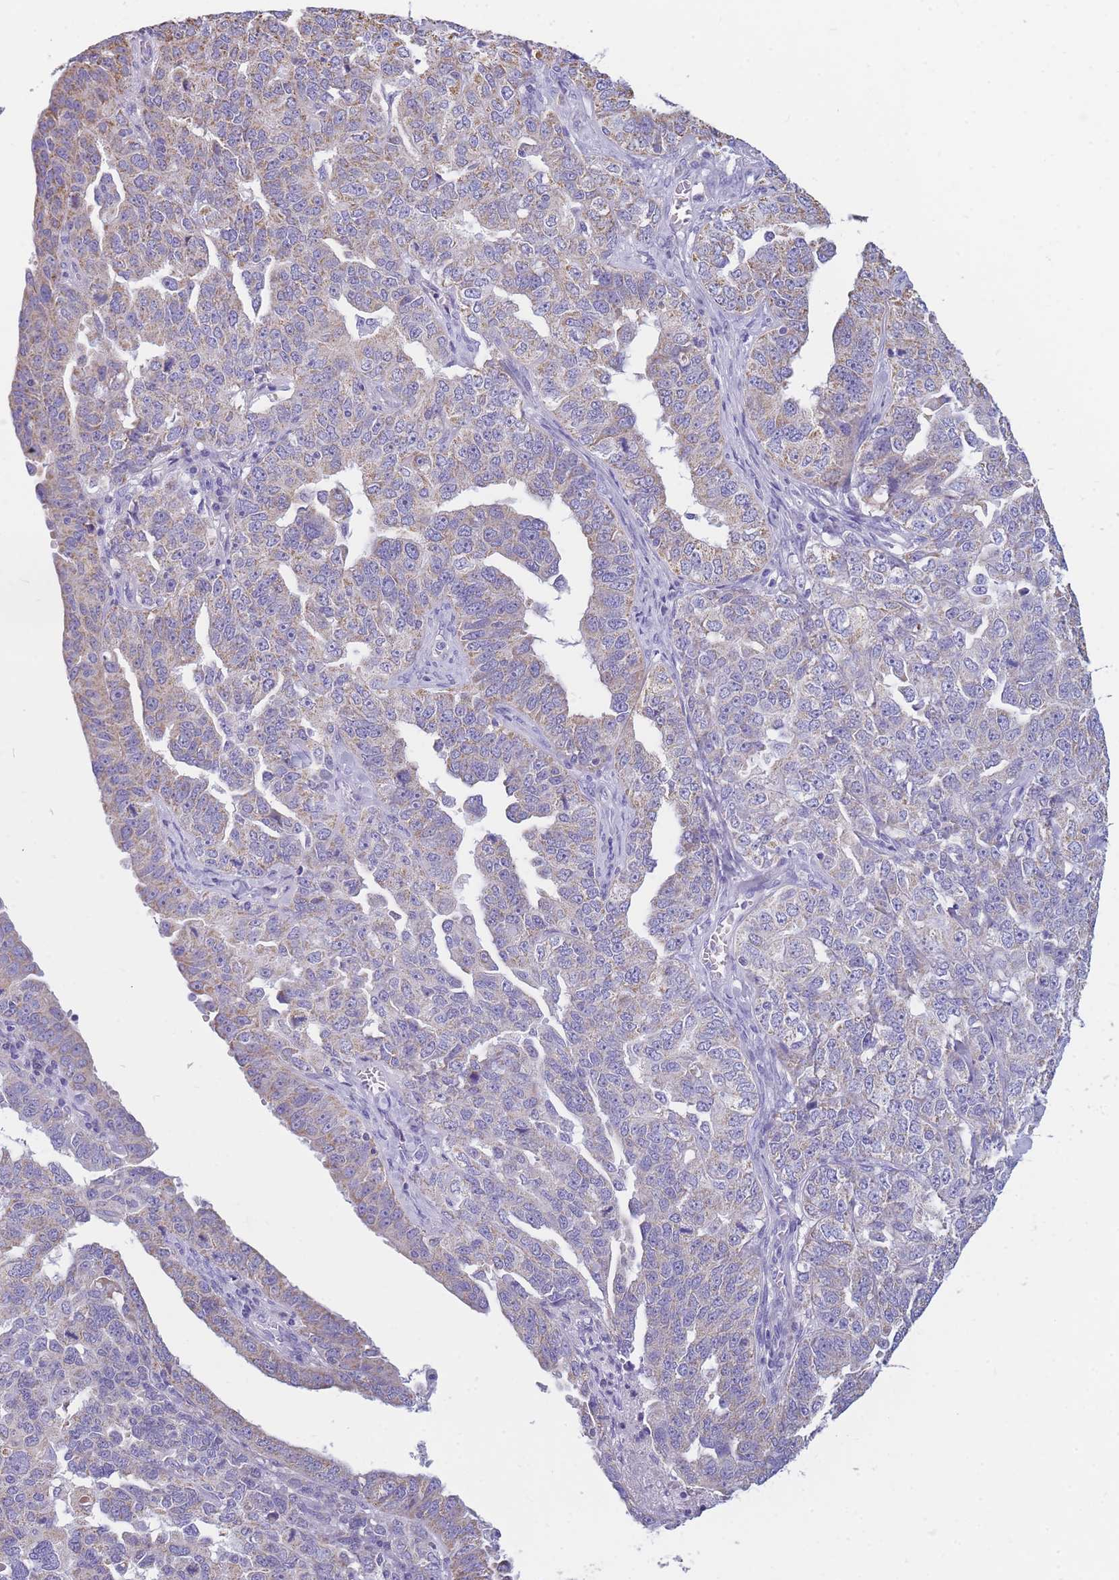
{"staining": {"intensity": "weak", "quantity": "25%-75%", "location": "cytoplasmic/membranous"}, "tissue": "ovarian cancer", "cell_type": "Tumor cells", "image_type": "cancer", "snomed": [{"axis": "morphology", "description": "Carcinoma, endometroid"}, {"axis": "topography", "description": "Ovary"}], "caption": "Tumor cells display low levels of weak cytoplasmic/membranous positivity in approximately 25%-75% of cells in human ovarian cancer (endometroid carcinoma).", "gene": "DHRS11", "patient": {"sex": "female", "age": 62}}